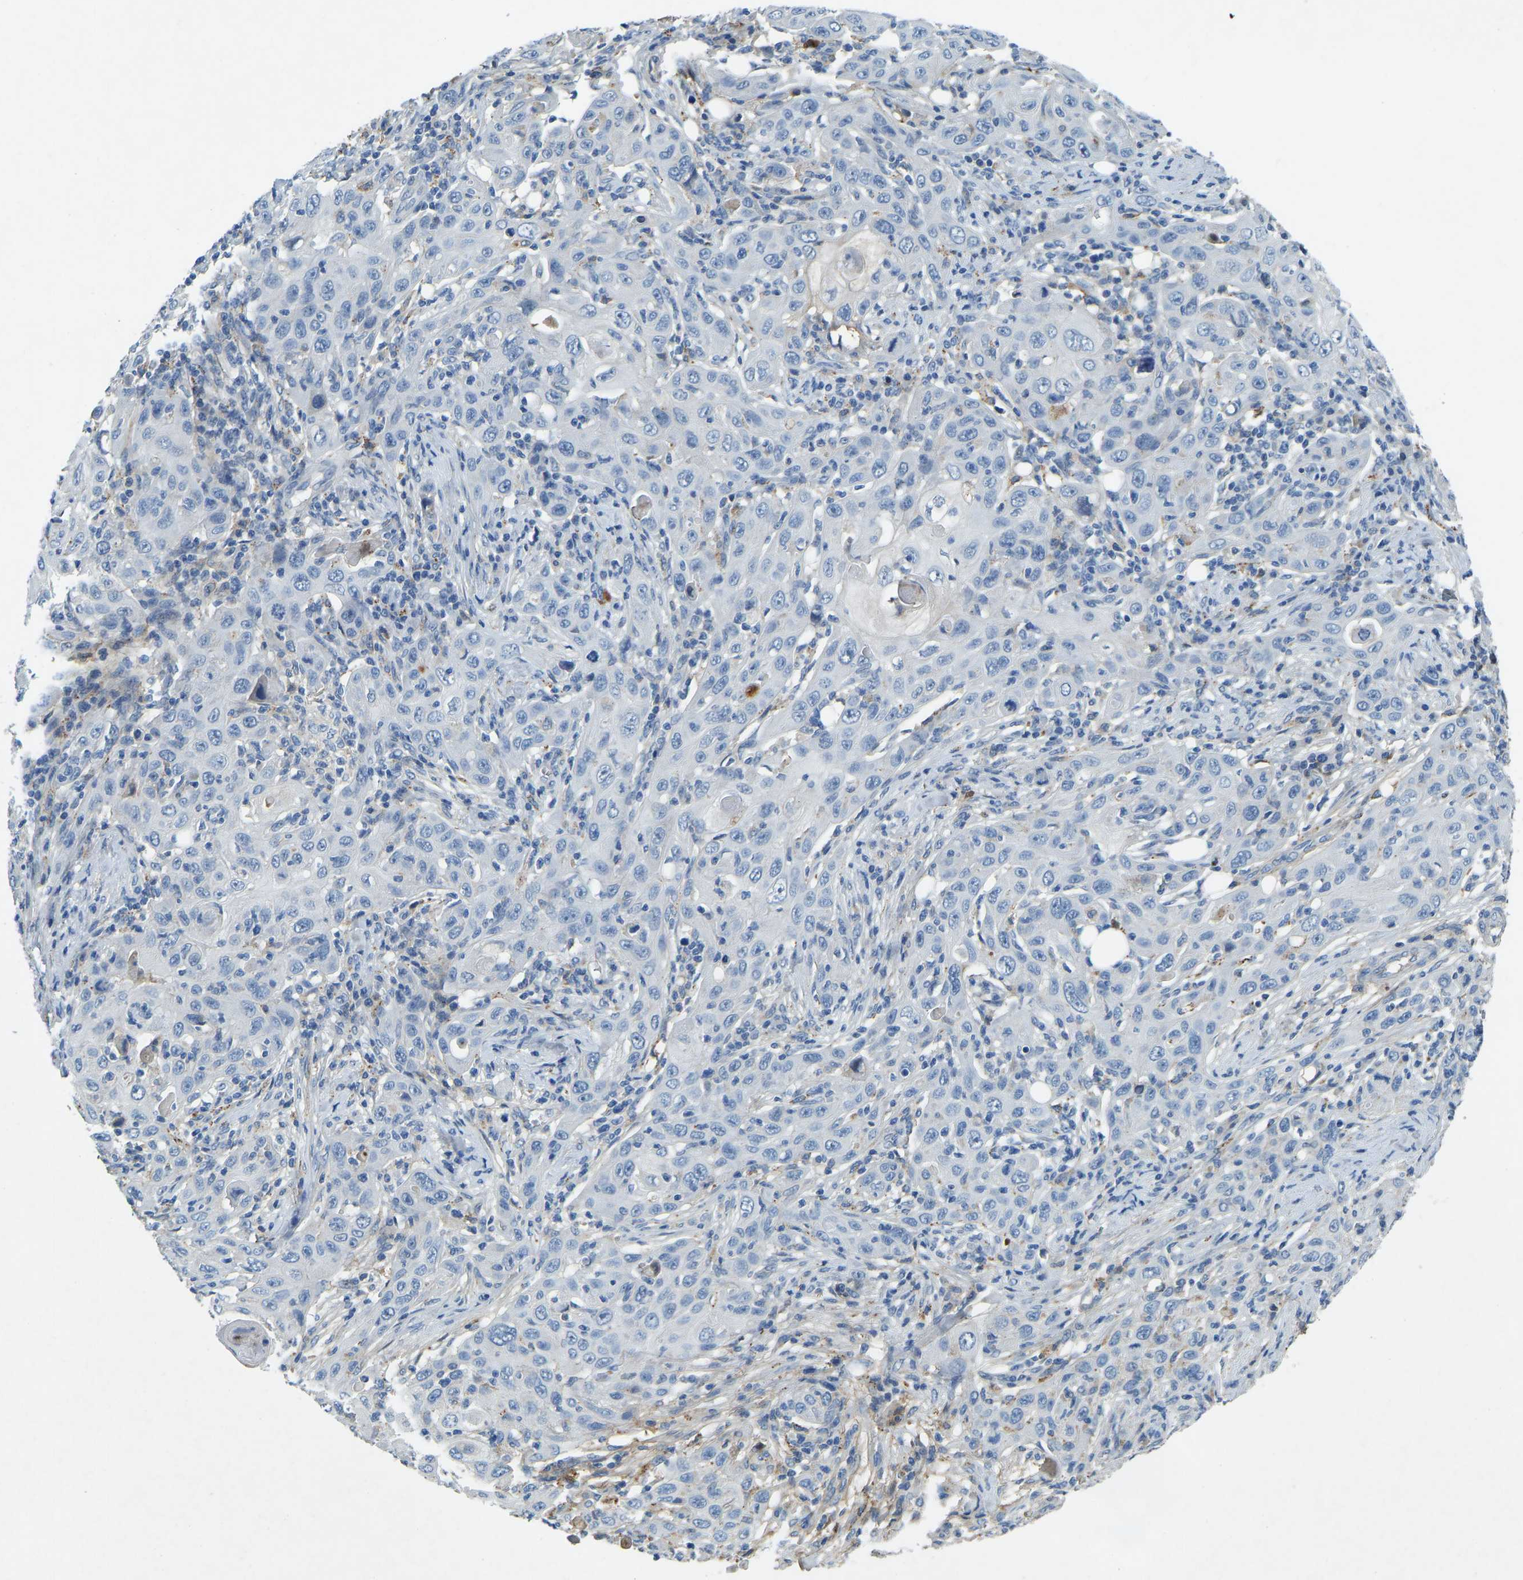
{"staining": {"intensity": "negative", "quantity": "none", "location": "none"}, "tissue": "skin cancer", "cell_type": "Tumor cells", "image_type": "cancer", "snomed": [{"axis": "morphology", "description": "Squamous cell carcinoma, NOS"}, {"axis": "topography", "description": "Skin"}], "caption": "This micrograph is of skin squamous cell carcinoma stained with immunohistochemistry (IHC) to label a protein in brown with the nuclei are counter-stained blue. There is no expression in tumor cells.", "gene": "THBS4", "patient": {"sex": "female", "age": 88}}